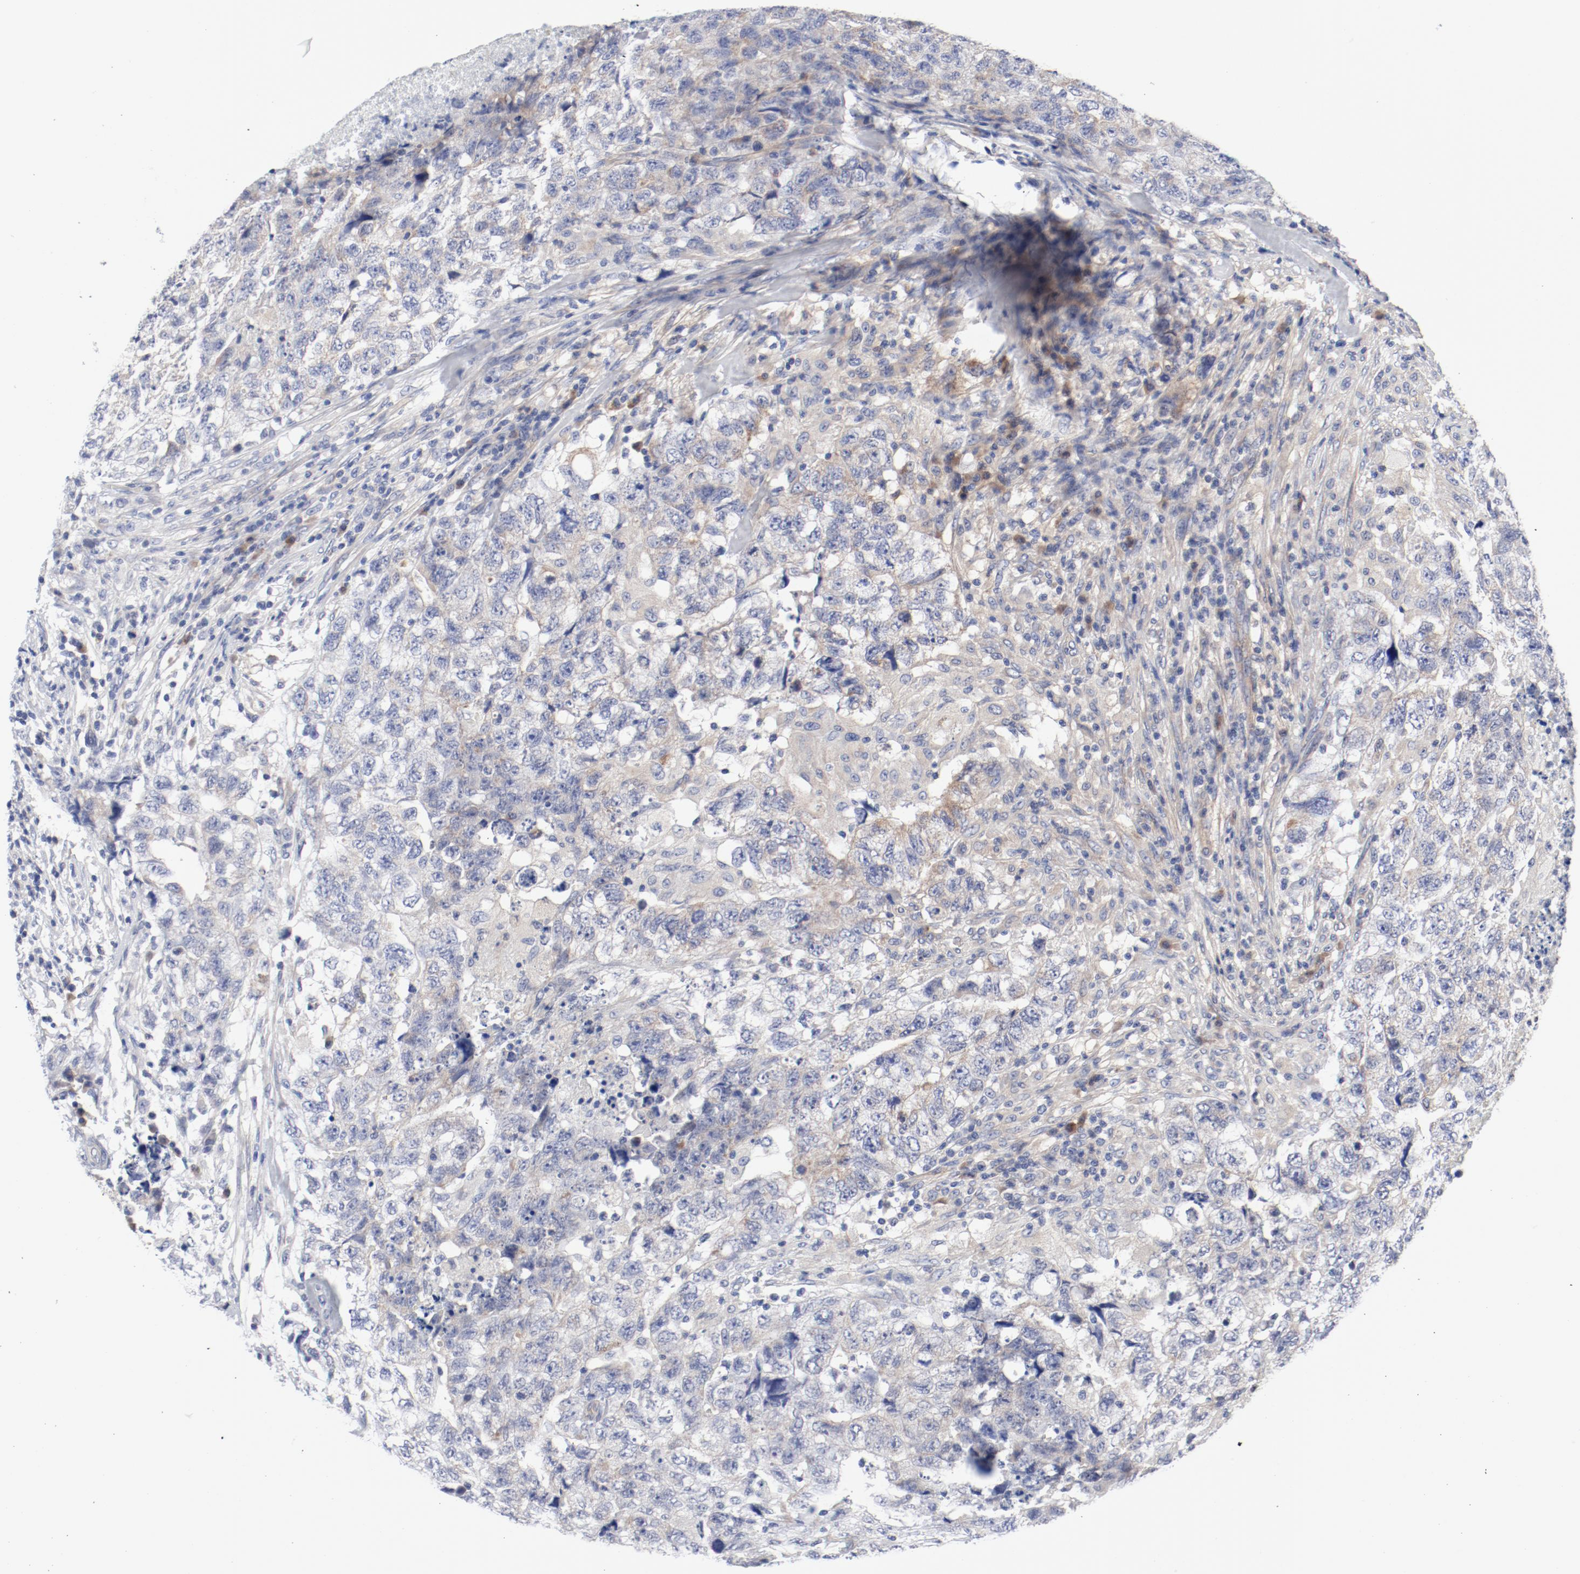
{"staining": {"intensity": "weak", "quantity": "<25%", "location": "cytoplasmic/membranous"}, "tissue": "testis cancer", "cell_type": "Tumor cells", "image_type": "cancer", "snomed": [{"axis": "morphology", "description": "Carcinoma, Embryonal, NOS"}, {"axis": "topography", "description": "Testis"}], "caption": "Photomicrograph shows no protein positivity in tumor cells of testis cancer (embryonal carcinoma) tissue.", "gene": "BAD", "patient": {"sex": "male", "age": 21}}